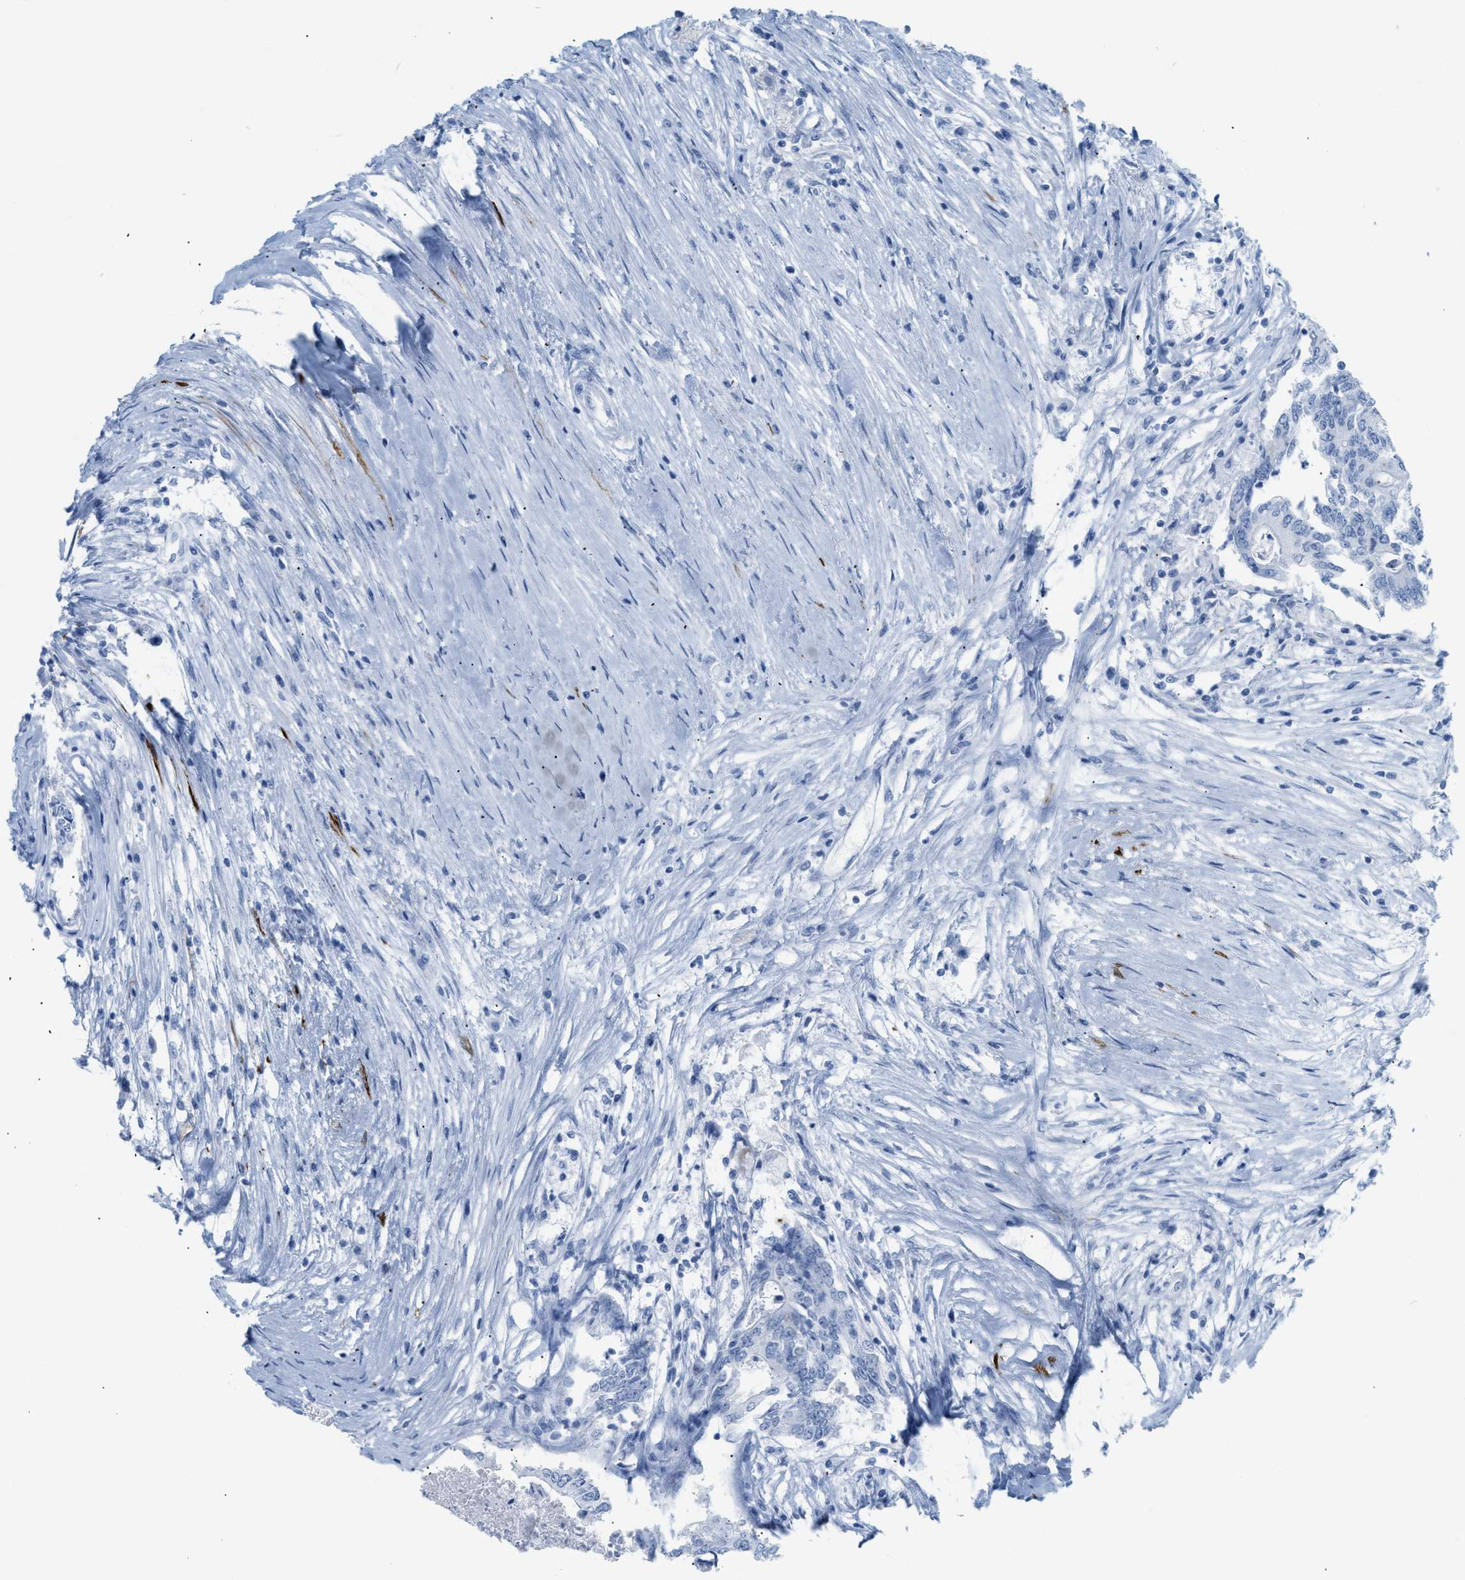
{"staining": {"intensity": "negative", "quantity": "none", "location": "none"}, "tissue": "colorectal cancer", "cell_type": "Tumor cells", "image_type": "cancer", "snomed": [{"axis": "morphology", "description": "Adenocarcinoma, NOS"}, {"axis": "topography", "description": "Rectum"}], "caption": "Photomicrograph shows no protein staining in tumor cells of colorectal cancer tissue. Brightfield microscopy of IHC stained with DAB (3,3'-diaminobenzidine) (brown) and hematoxylin (blue), captured at high magnification.", "gene": "DES", "patient": {"sex": "male", "age": 63}}